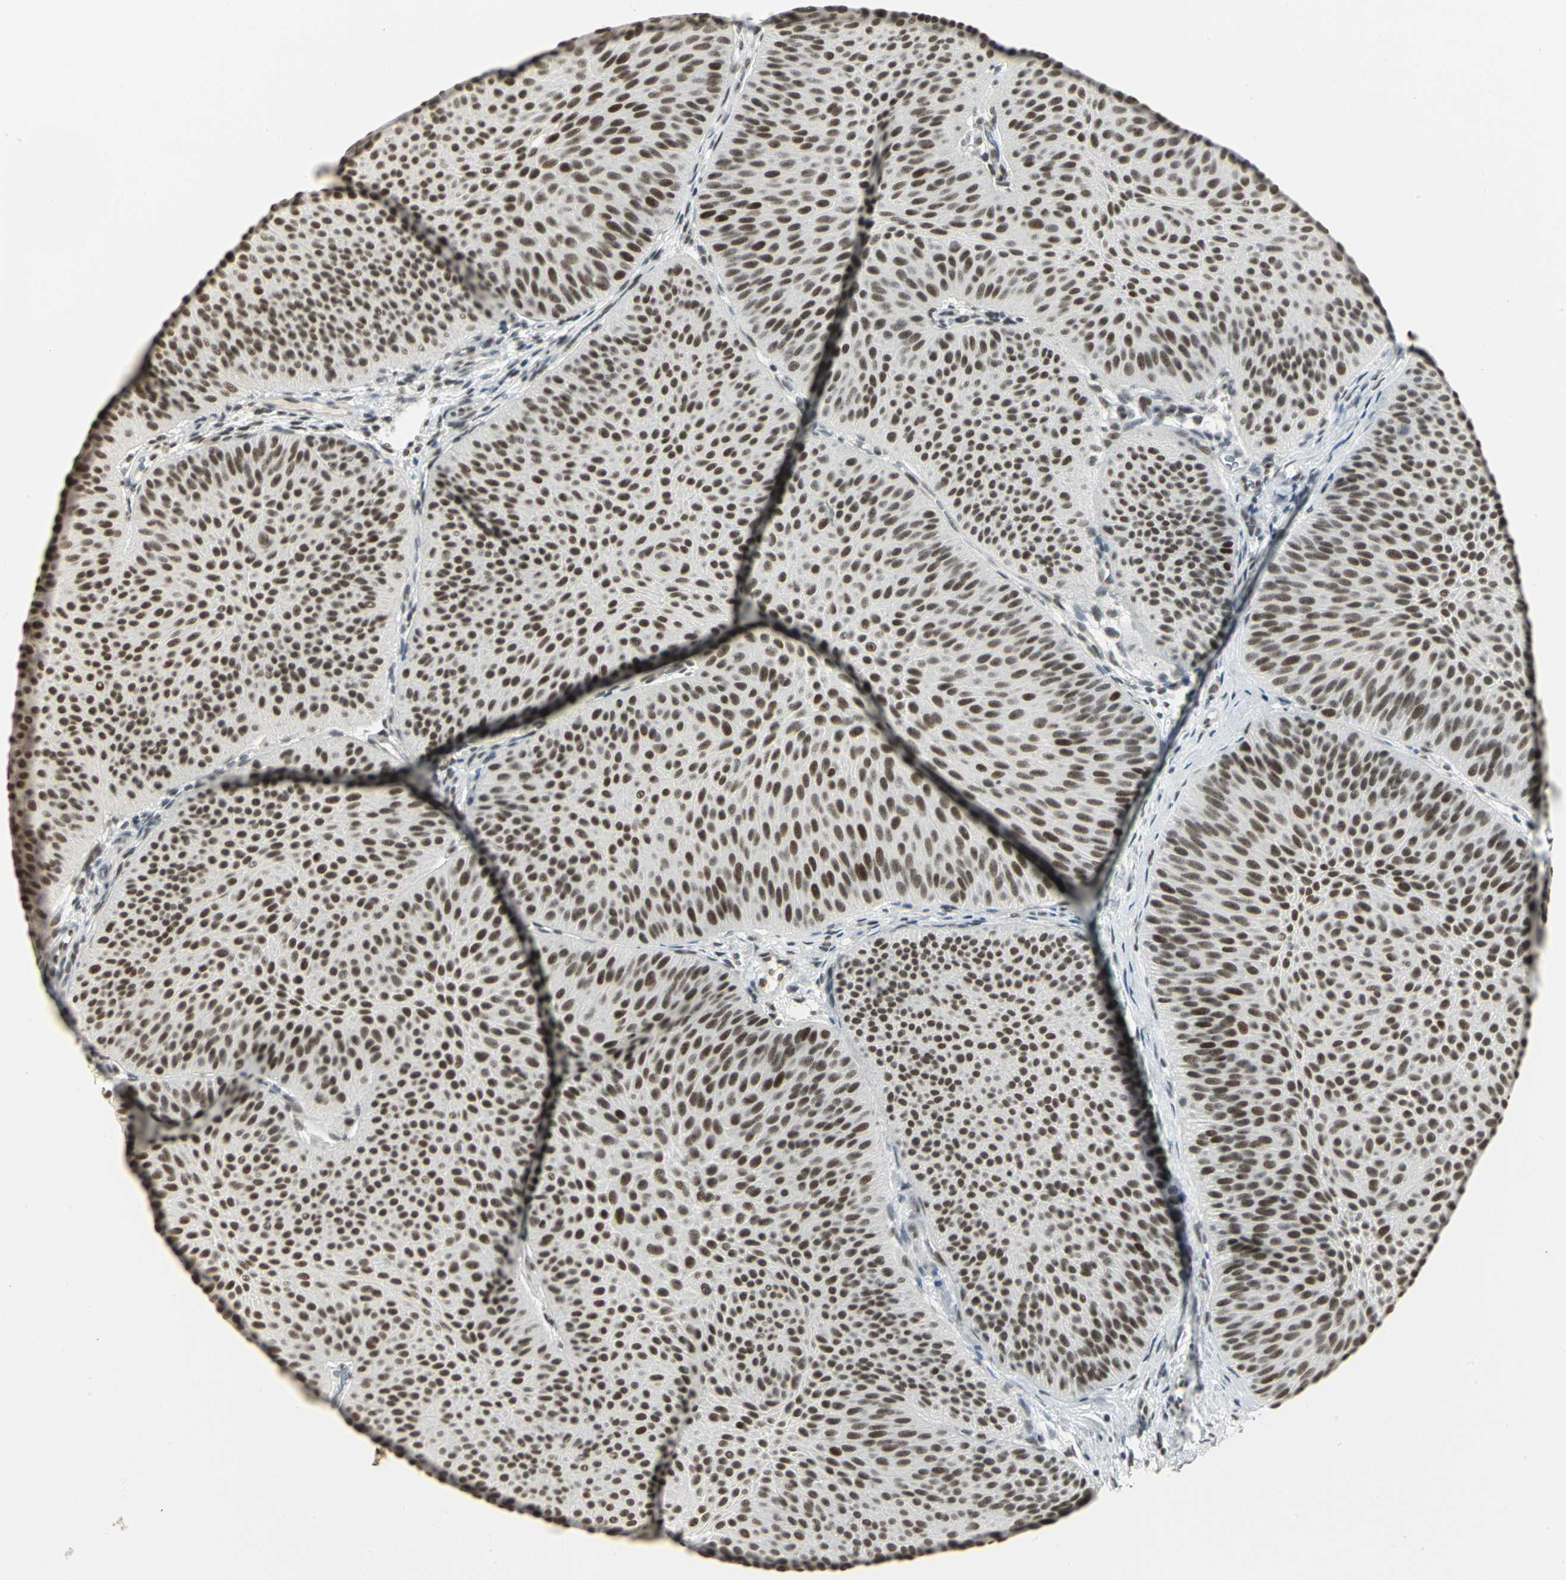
{"staining": {"intensity": "strong", "quantity": ">75%", "location": "nuclear"}, "tissue": "urothelial cancer", "cell_type": "Tumor cells", "image_type": "cancer", "snomed": [{"axis": "morphology", "description": "Urothelial carcinoma, Low grade"}, {"axis": "topography", "description": "Urinary bladder"}], "caption": "Protein expression analysis of human low-grade urothelial carcinoma reveals strong nuclear staining in about >75% of tumor cells.", "gene": "CBX3", "patient": {"sex": "female", "age": 60}}